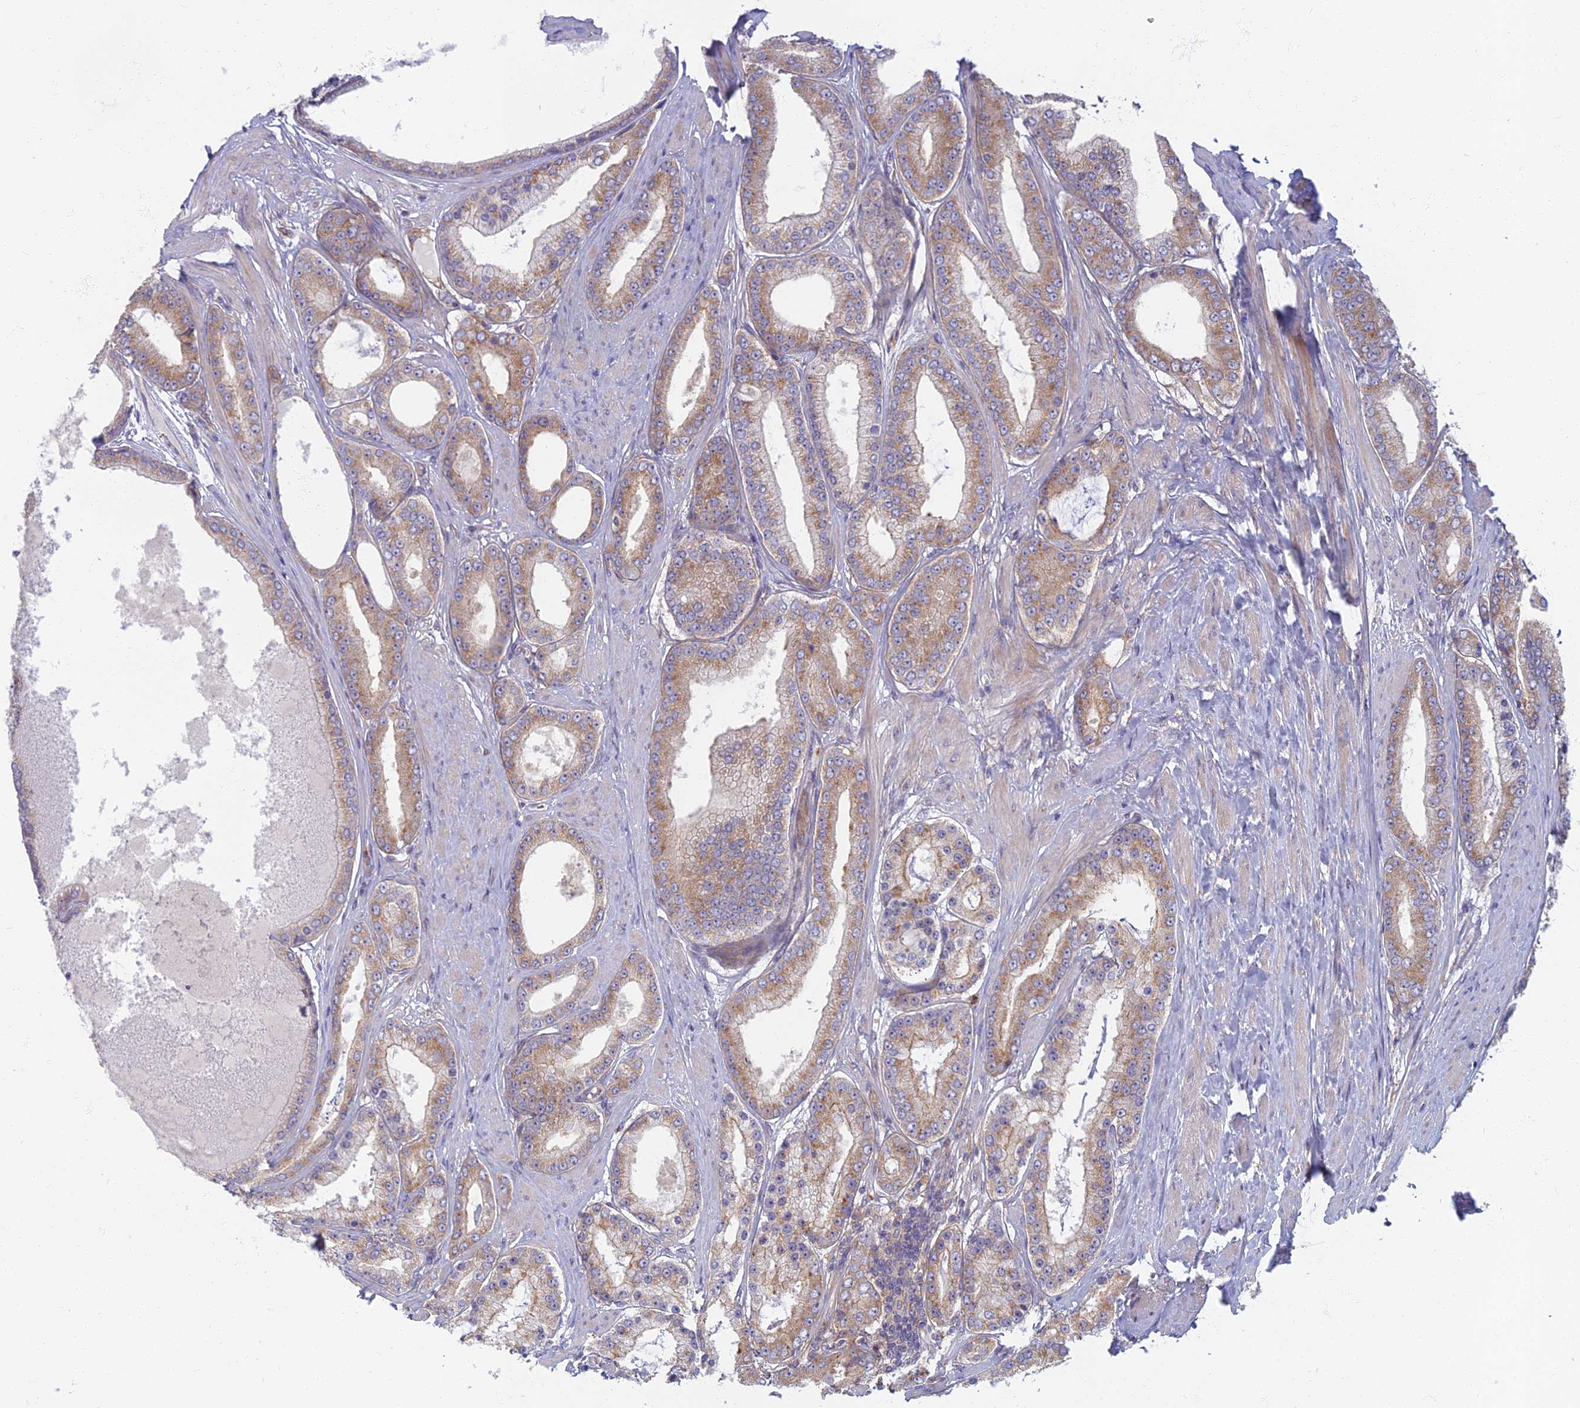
{"staining": {"intensity": "moderate", "quantity": ">75%", "location": "cytoplasmic/membranous"}, "tissue": "prostate cancer", "cell_type": "Tumor cells", "image_type": "cancer", "snomed": [{"axis": "morphology", "description": "Adenocarcinoma, High grade"}, {"axis": "topography", "description": "Prostate"}], "caption": "Protein staining reveals moderate cytoplasmic/membranous positivity in approximately >75% of tumor cells in prostate high-grade adenocarcinoma.", "gene": "PROX2", "patient": {"sex": "male", "age": 59}}